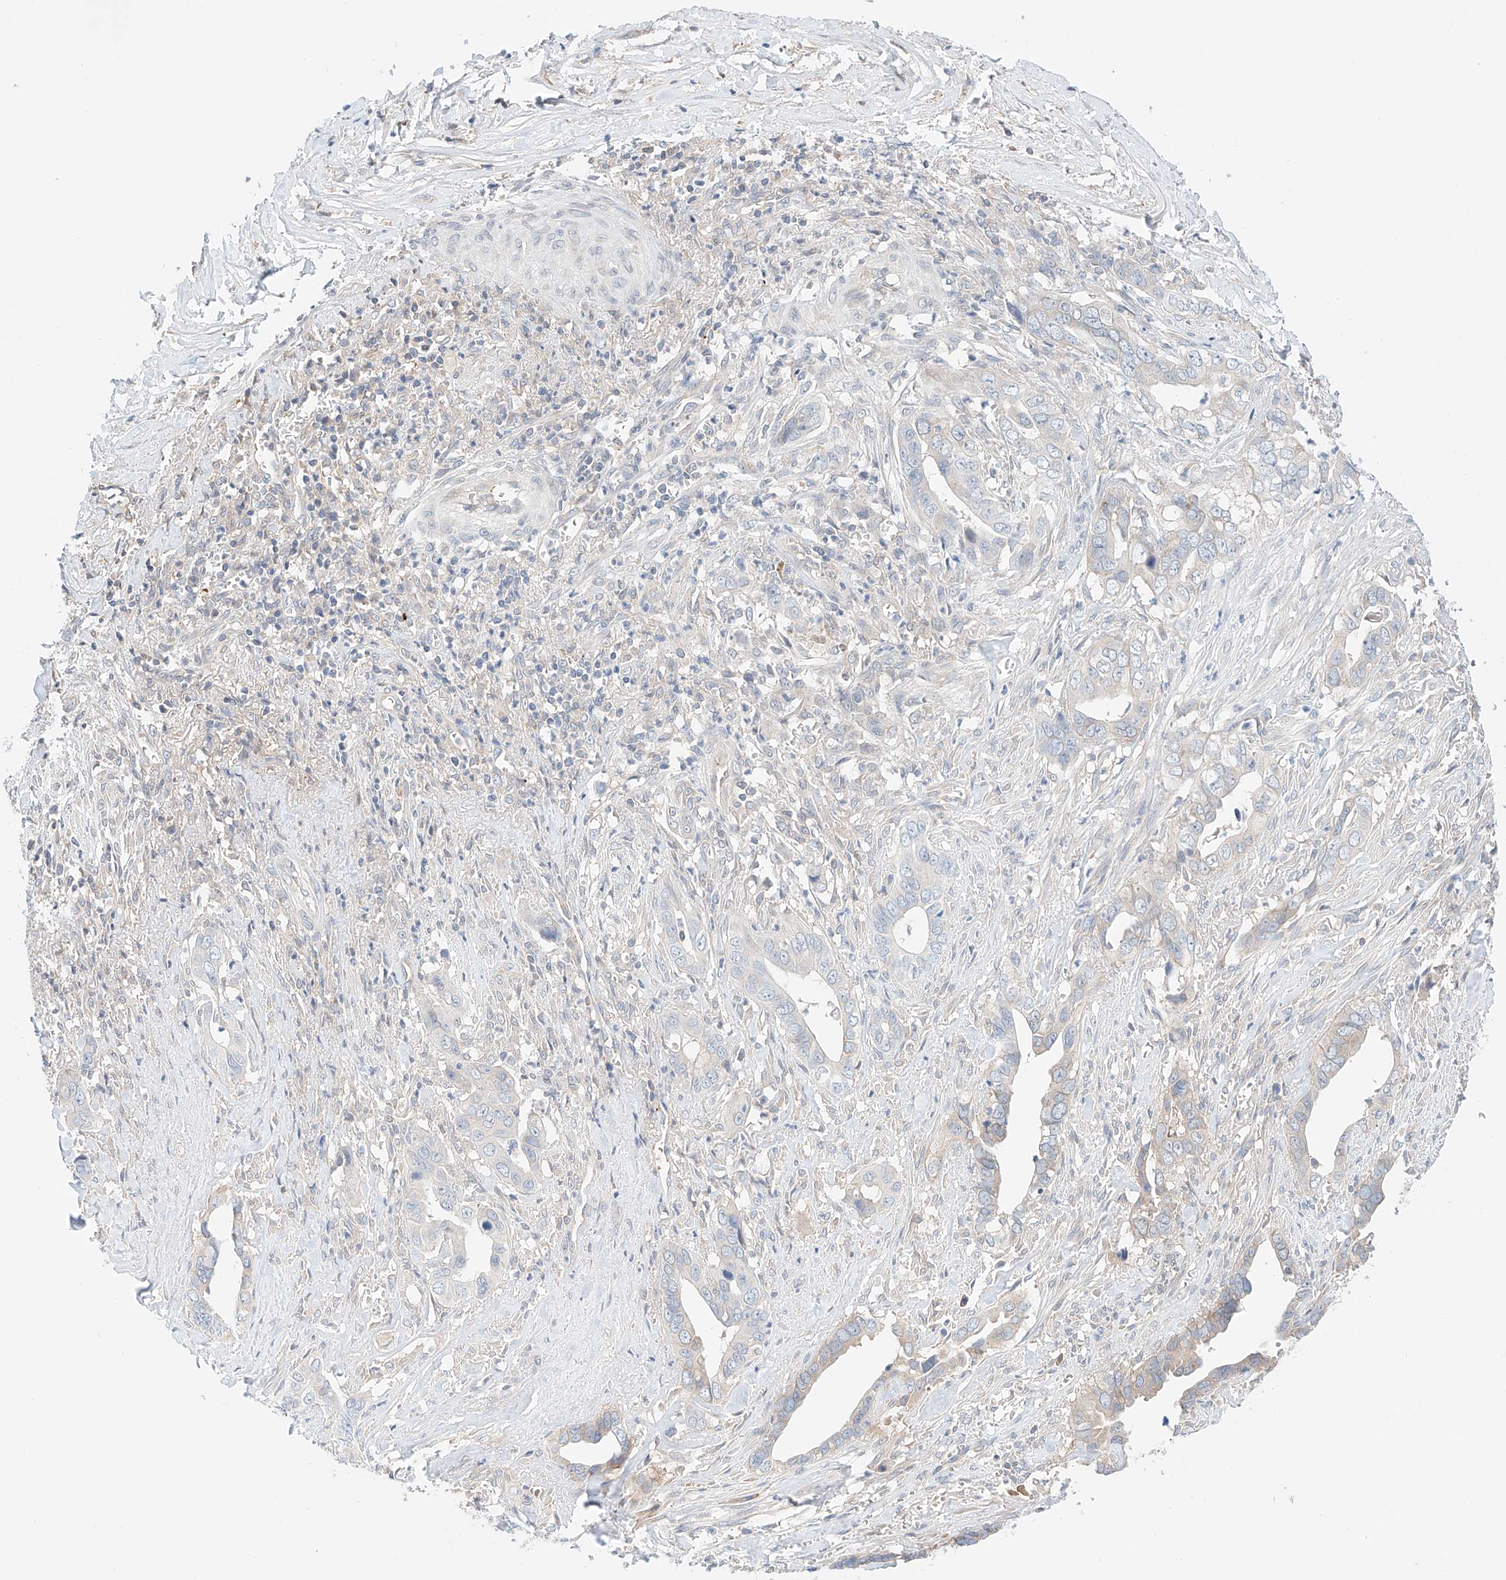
{"staining": {"intensity": "negative", "quantity": "none", "location": "none"}, "tissue": "liver cancer", "cell_type": "Tumor cells", "image_type": "cancer", "snomed": [{"axis": "morphology", "description": "Cholangiocarcinoma"}, {"axis": "topography", "description": "Liver"}], "caption": "Protein analysis of liver cancer (cholangiocarcinoma) displays no significant positivity in tumor cells. Nuclei are stained in blue.", "gene": "PGGT1B", "patient": {"sex": "female", "age": 79}}